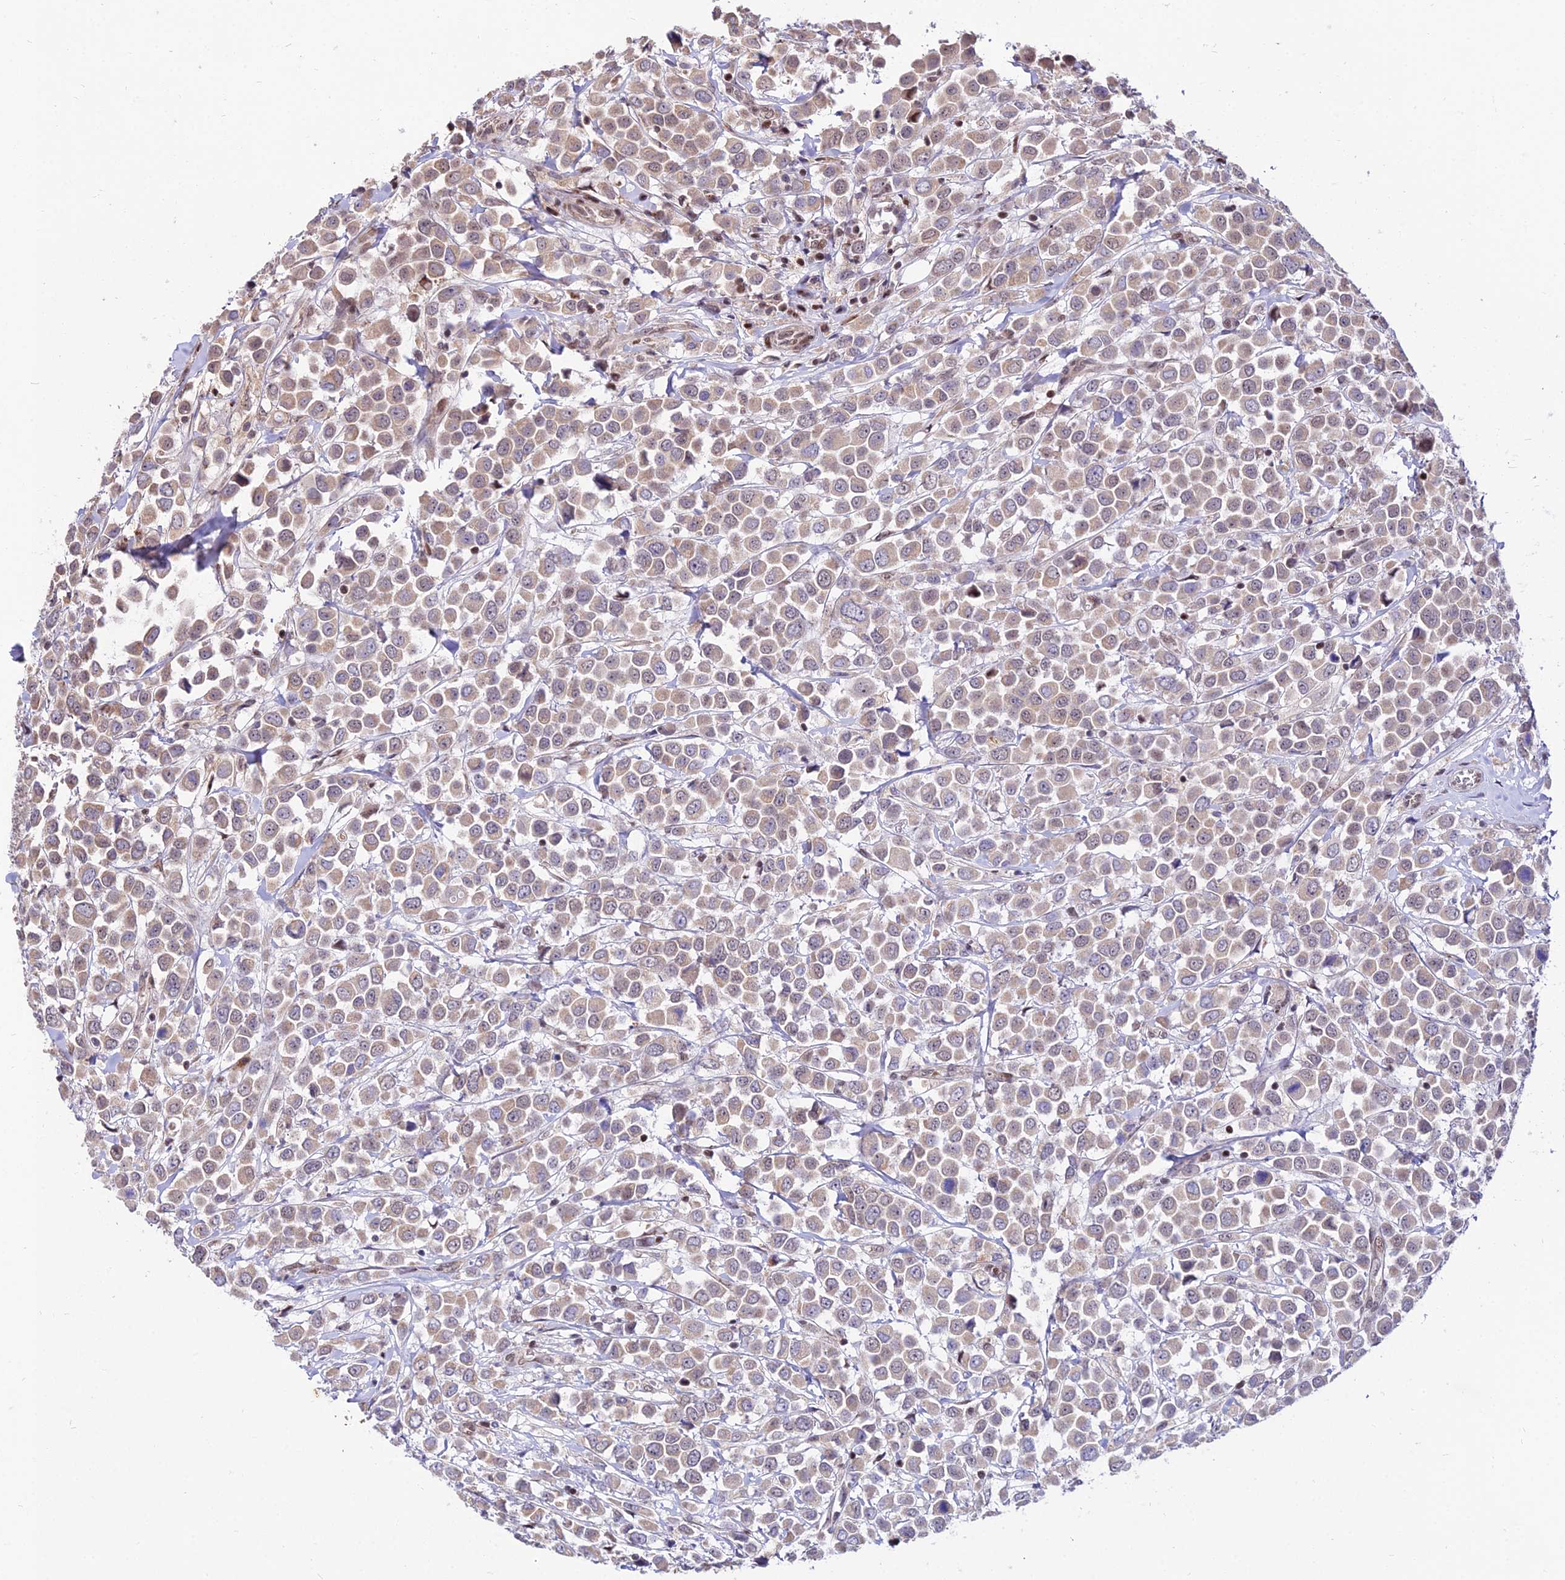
{"staining": {"intensity": "weak", "quantity": "25%-75%", "location": "cytoplasmic/membranous"}, "tissue": "breast cancer", "cell_type": "Tumor cells", "image_type": "cancer", "snomed": [{"axis": "morphology", "description": "Duct carcinoma"}, {"axis": "topography", "description": "Breast"}], "caption": "IHC of human breast cancer reveals low levels of weak cytoplasmic/membranous positivity in about 25%-75% of tumor cells. The staining was performed using DAB to visualize the protein expression in brown, while the nuclei were stained in blue with hematoxylin (Magnification: 20x).", "gene": "CIB3", "patient": {"sex": "female", "age": 61}}